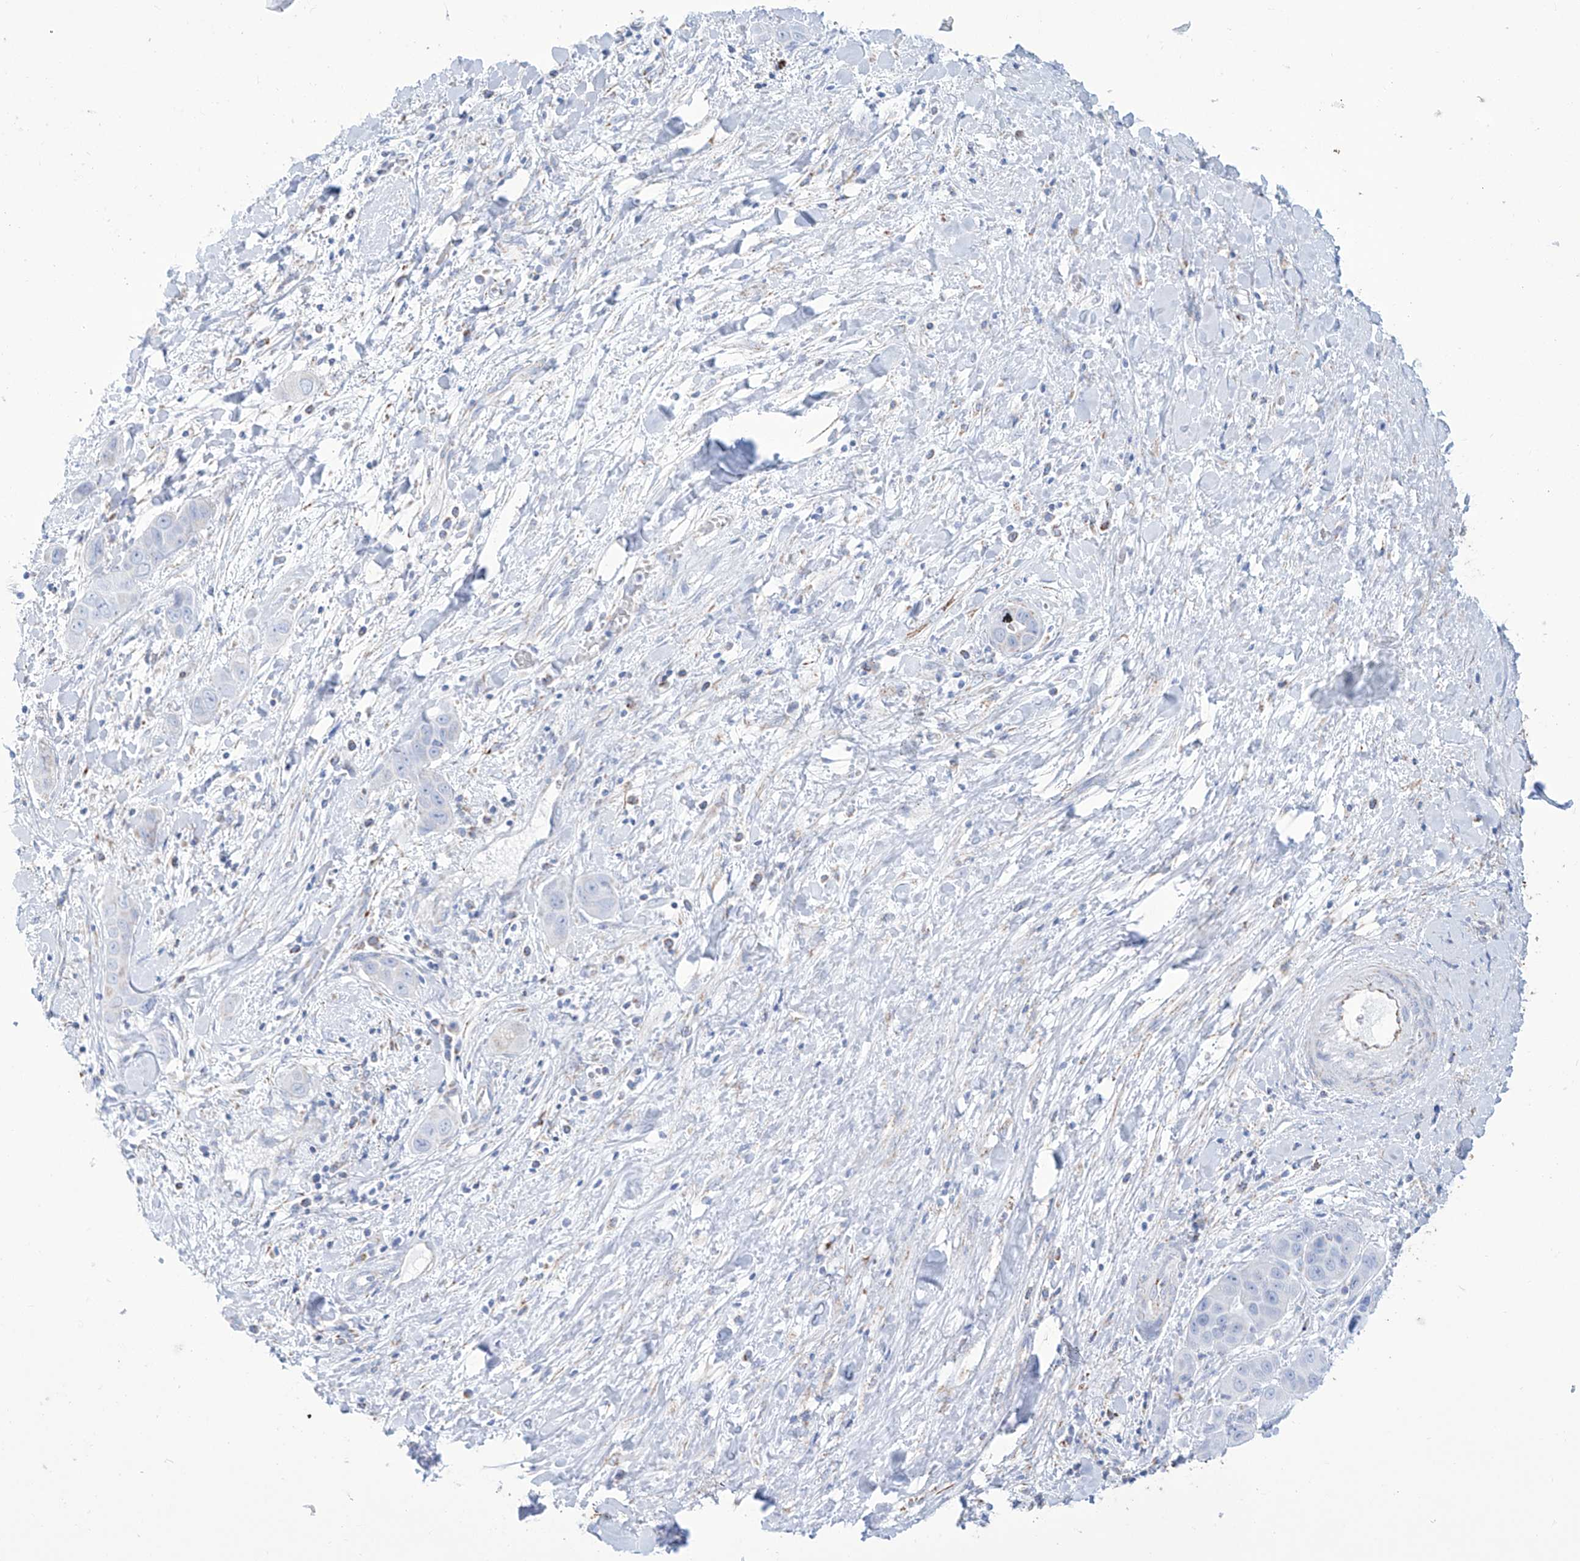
{"staining": {"intensity": "negative", "quantity": "none", "location": "none"}, "tissue": "liver cancer", "cell_type": "Tumor cells", "image_type": "cancer", "snomed": [{"axis": "morphology", "description": "Cholangiocarcinoma"}, {"axis": "topography", "description": "Liver"}], "caption": "IHC image of cholangiocarcinoma (liver) stained for a protein (brown), which reveals no staining in tumor cells.", "gene": "ALDH6A1", "patient": {"sex": "female", "age": 52}}